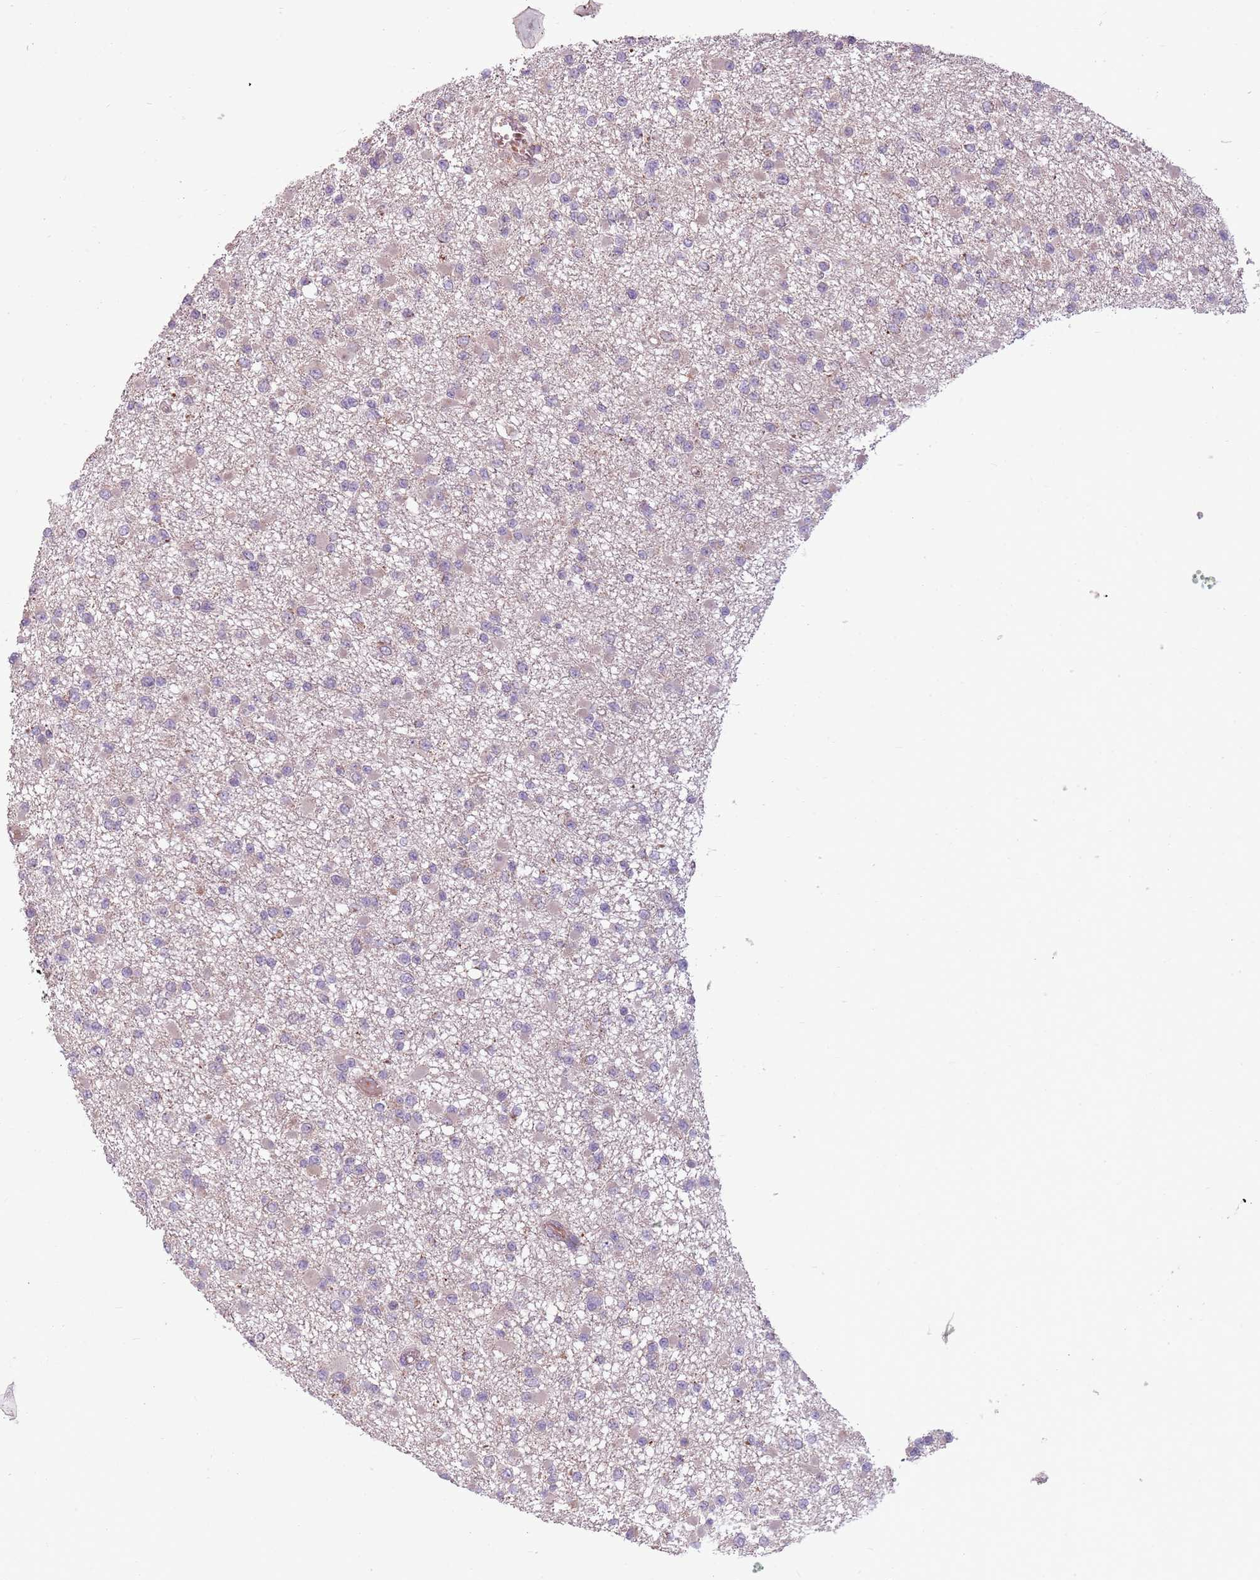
{"staining": {"intensity": "negative", "quantity": "none", "location": "none"}, "tissue": "glioma", "cell_type": "Tumor cells", "image_type": "cancer", "snomed": [{"axis": "morphology", "description": "Glioma, malignant, Low grade"}, {"axis": "topography", "description": "Brain"}], "caption": "This is an immunohistochemistry (IHC) histopathology image of malignant glioma (low-grade). There is no expression in tumor cells.", "gene": "ZNF530", "patient": {"sex": "female", "age": 22}}